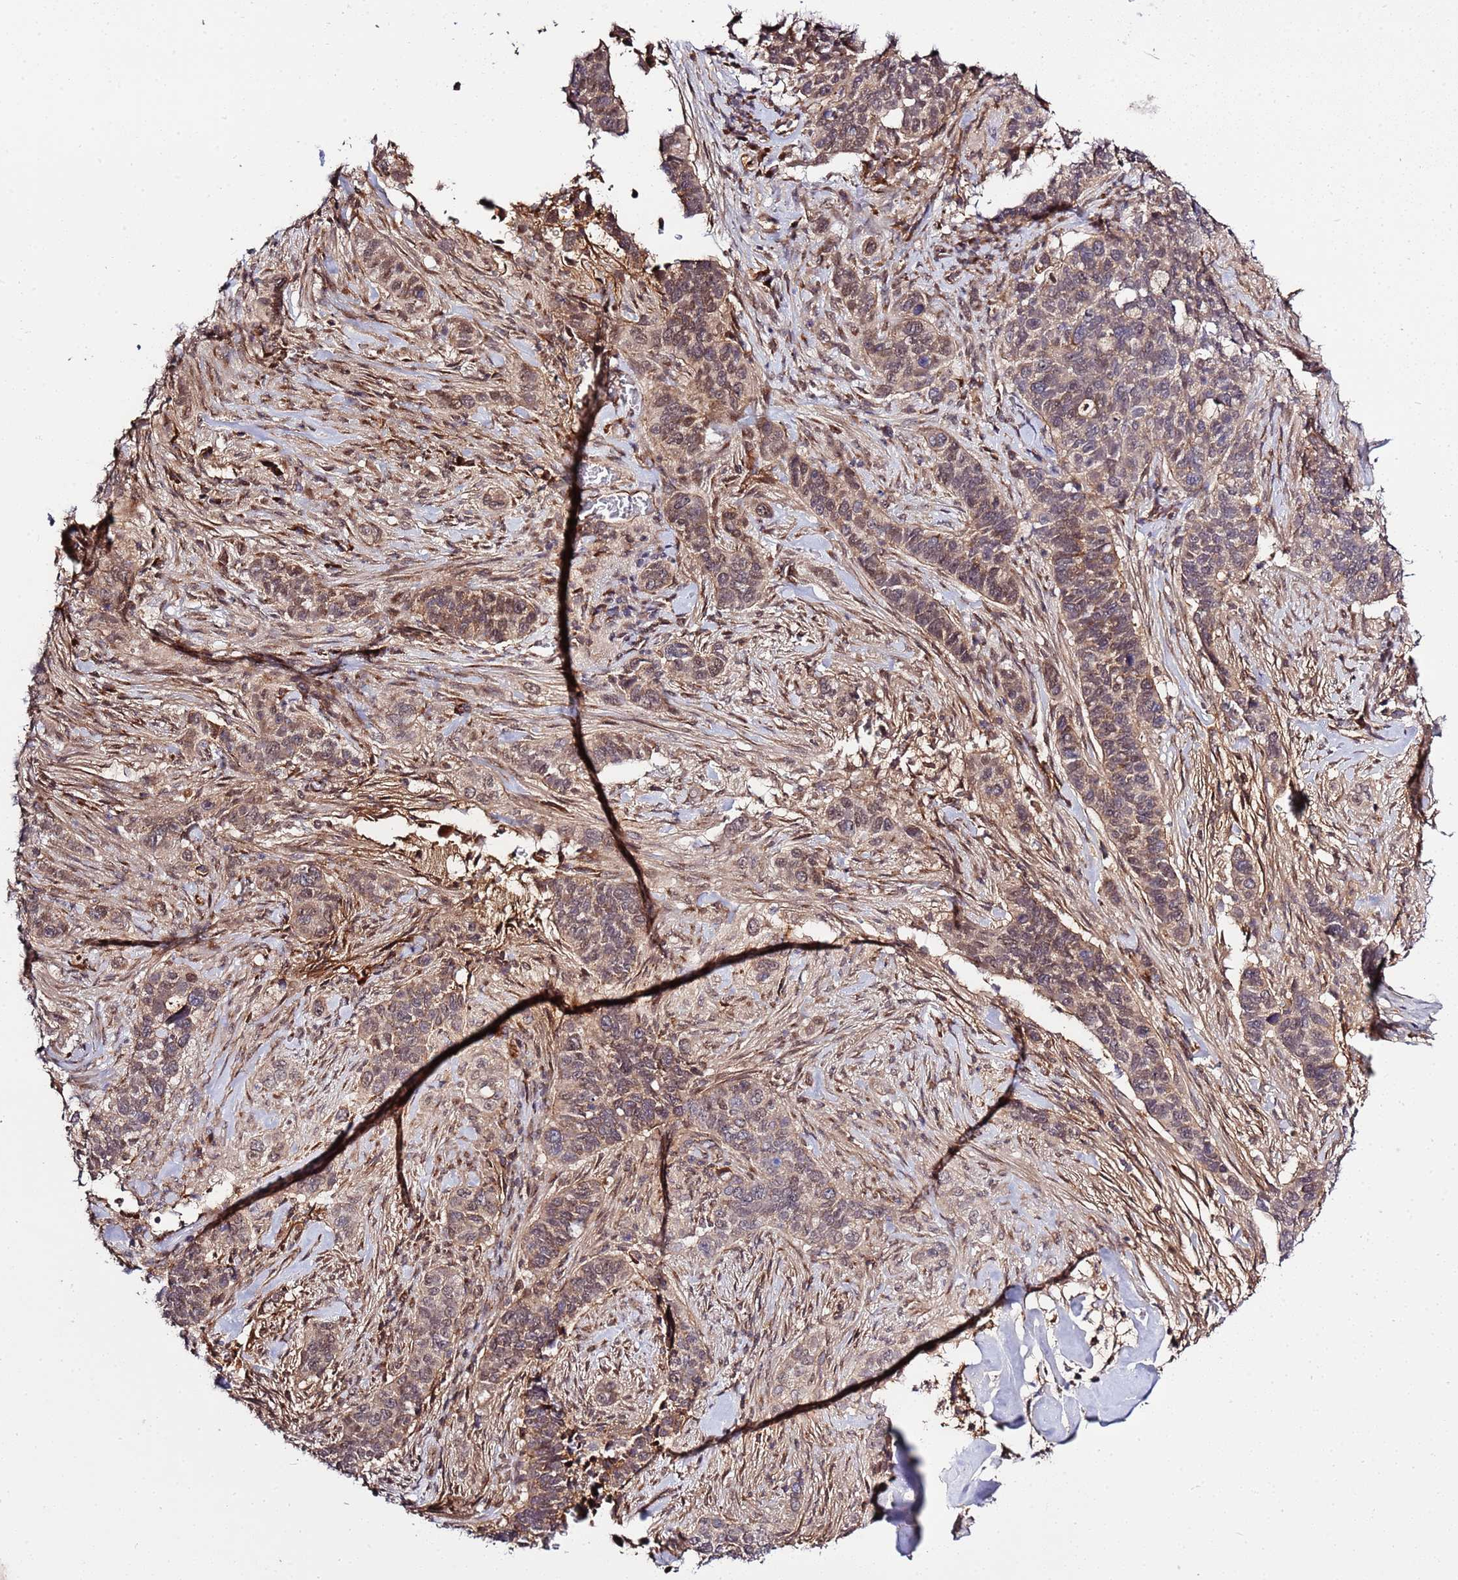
{"staining": {"intensity": "moderate", "quantity": ">75%", "location": "cytoplasmic/membranous,nuclear"}, "tissue": "cervical cancer", "cell_type": "Tumor cells", "image_type": "cancer", "snomed": [{"axis": "morphology", "description": "Squamous cell carcinoma, NOS"}, {"axis": "topography", "description": "Cervix"}], "caption": "Immunohistochemistry (IHC) photomicrograph of neoplastic tissue: cervical cancer (squamous cell carcinoma) stained using IHC displays medium levels of moderate protein expression localized specifically in the cytoplasmic/membranous and nuclear of tumor cells, appearing as a cytoplasmic/membranous and nuclear brown color.", "gene": "ZNF624", "patient": {"sex": "female", "age": 38}}